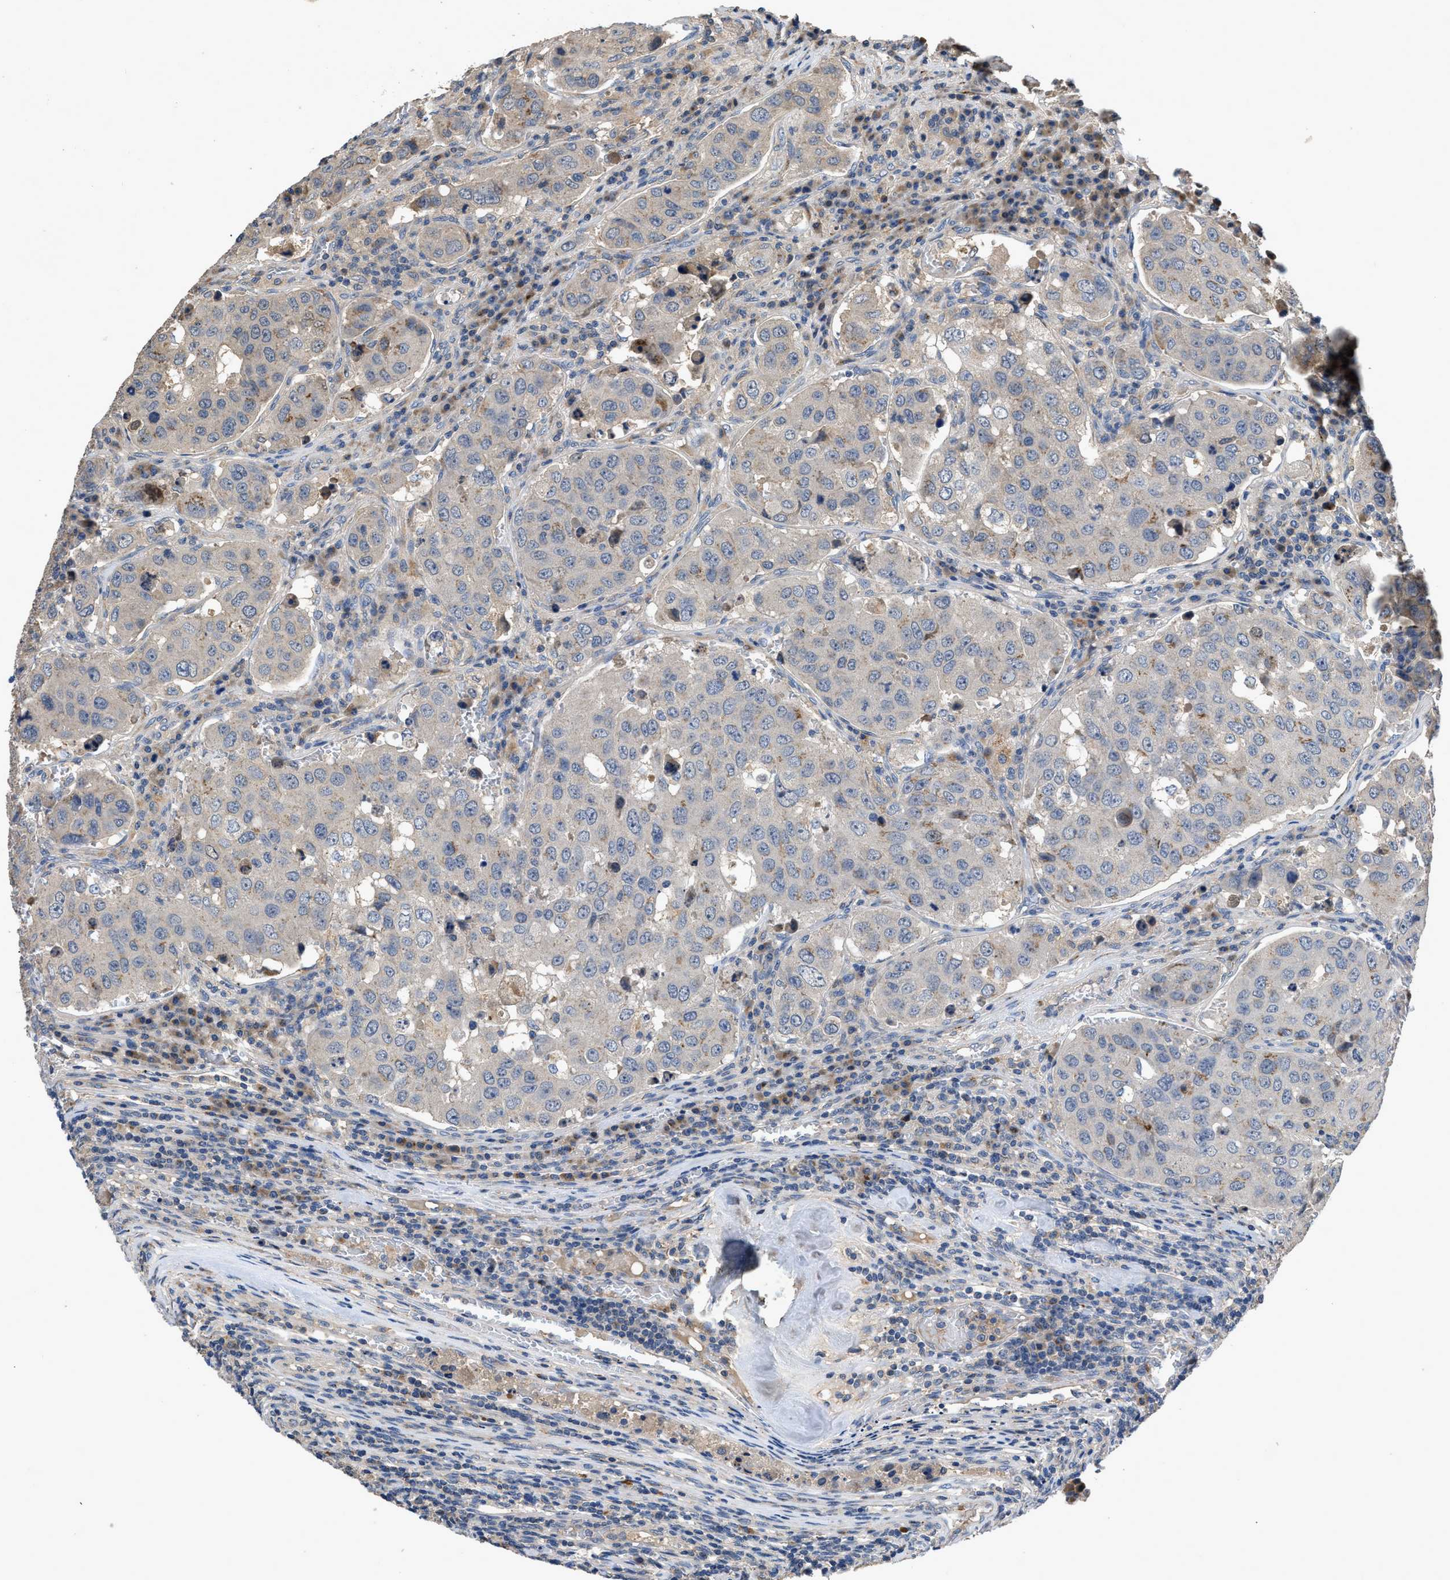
{"staining": {"intensity": "negative", "quantity": "none", "location": "none"}, "tissue": "urothelial cancer", "cell_type": "Tumor cells", "image_type": "cancer", "snomed": [{"axis": "morphology", "description": "Urothelial carcinoma, High grade"}, {"axis": "topography", "description": "Lymph node"}, {"axis": "topography", "description": "Urinary bladder"}], "caption": "A high-resolution image shows IHC staining of urothelial cancer, which shows no significant staining in tumor cells.", "gene": "SIK2", "patient": {"sex": "male", "age": 51}}